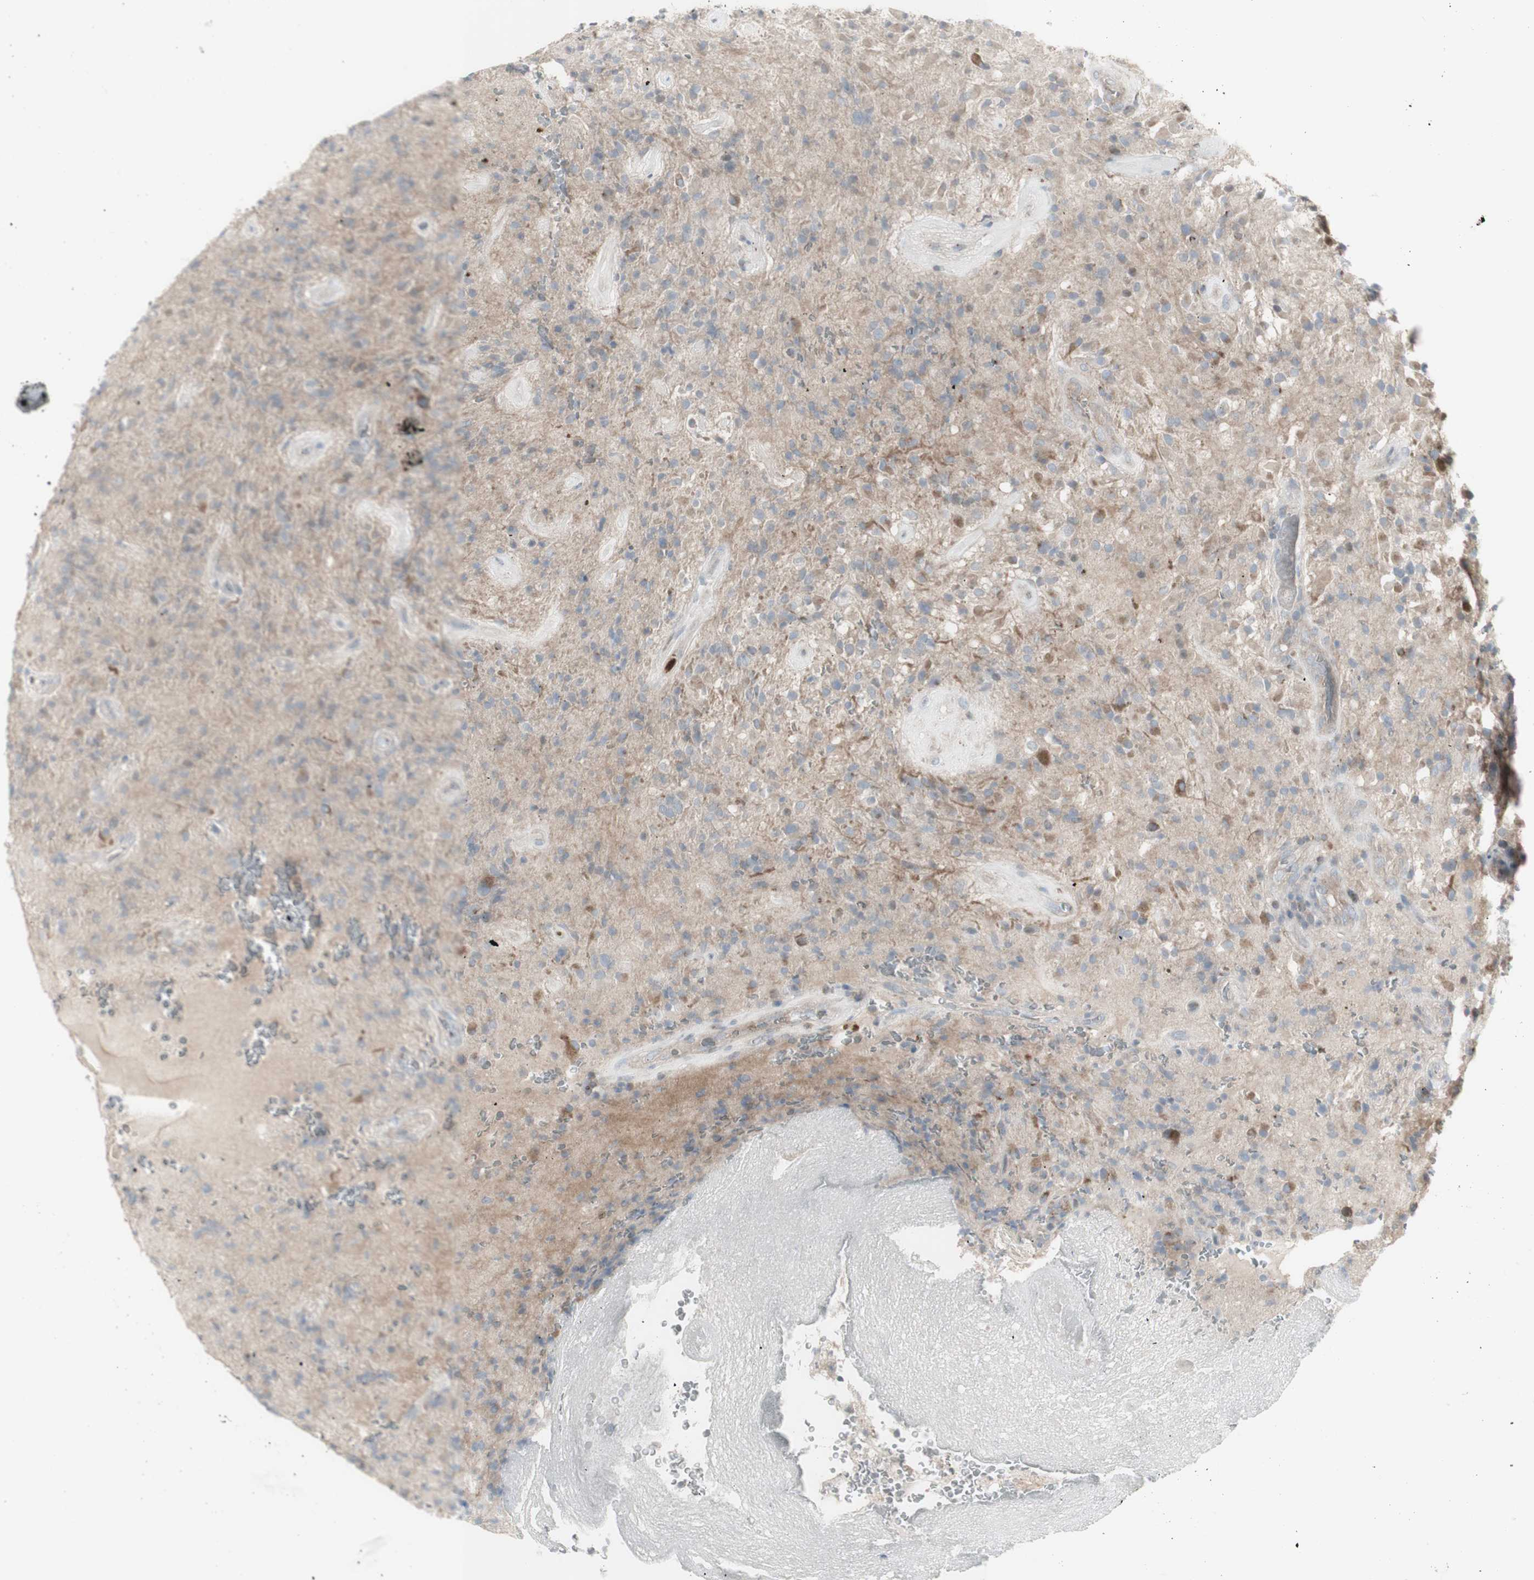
{"staining": {"intensity": "negative", "quantity": "none", "location": "none"}, "tissue": "glioma", "cell_type": "Tumor cells", "image_type": "cancer", "snomed": [{"axis": "morphology", "description": "Glioma, malignant, High grade"}, {"axis": "topography", "description": "Brain"}], "caption": "Immunohistochemical staining of human glioma exhibits no significant staining in tumor cells.", "gene": "GALNT6", "patient": {"sex": "male", "age": 71}}